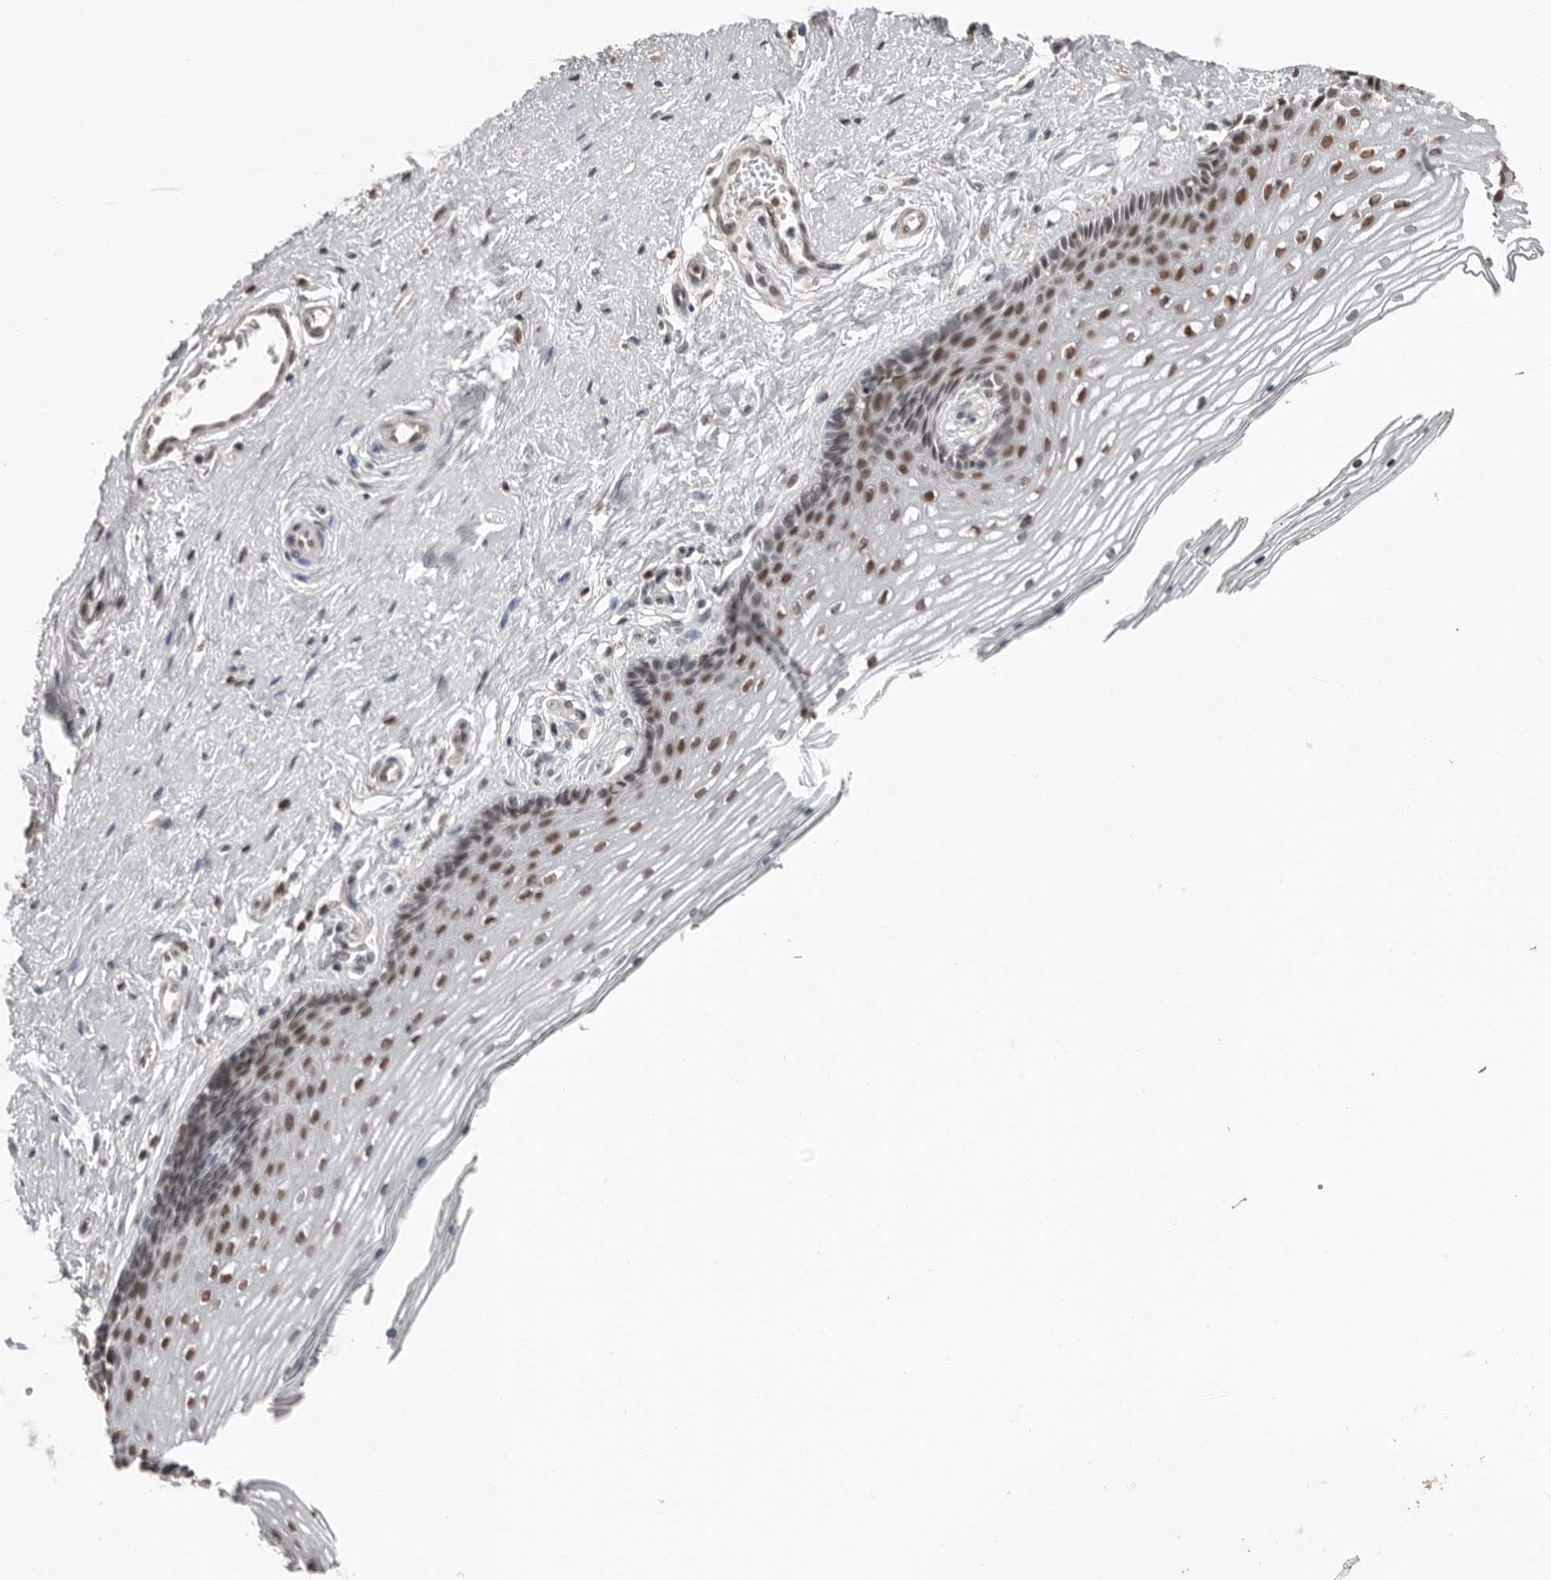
{"staining": {"intensity": "moderate", "quantity": ">75%", "location": "nuclear"}, "tissue": "vagina", "cell_type": "Squamous epithelial cells", "image_type": "normal", "snomed": [{"axis": "morphology", "description": "Normal tissue, NOS"}, {"axis": "topography", "description": "Vagina"}], "caption": "The histopathology image demonstrates immunohistochemical staining of benign vagina. There is moderate nuclear positivity is present in about >75% of squamous epithelial cells.", "gene": "ORC1", "patient": {"sex": "female", "age": 46}}